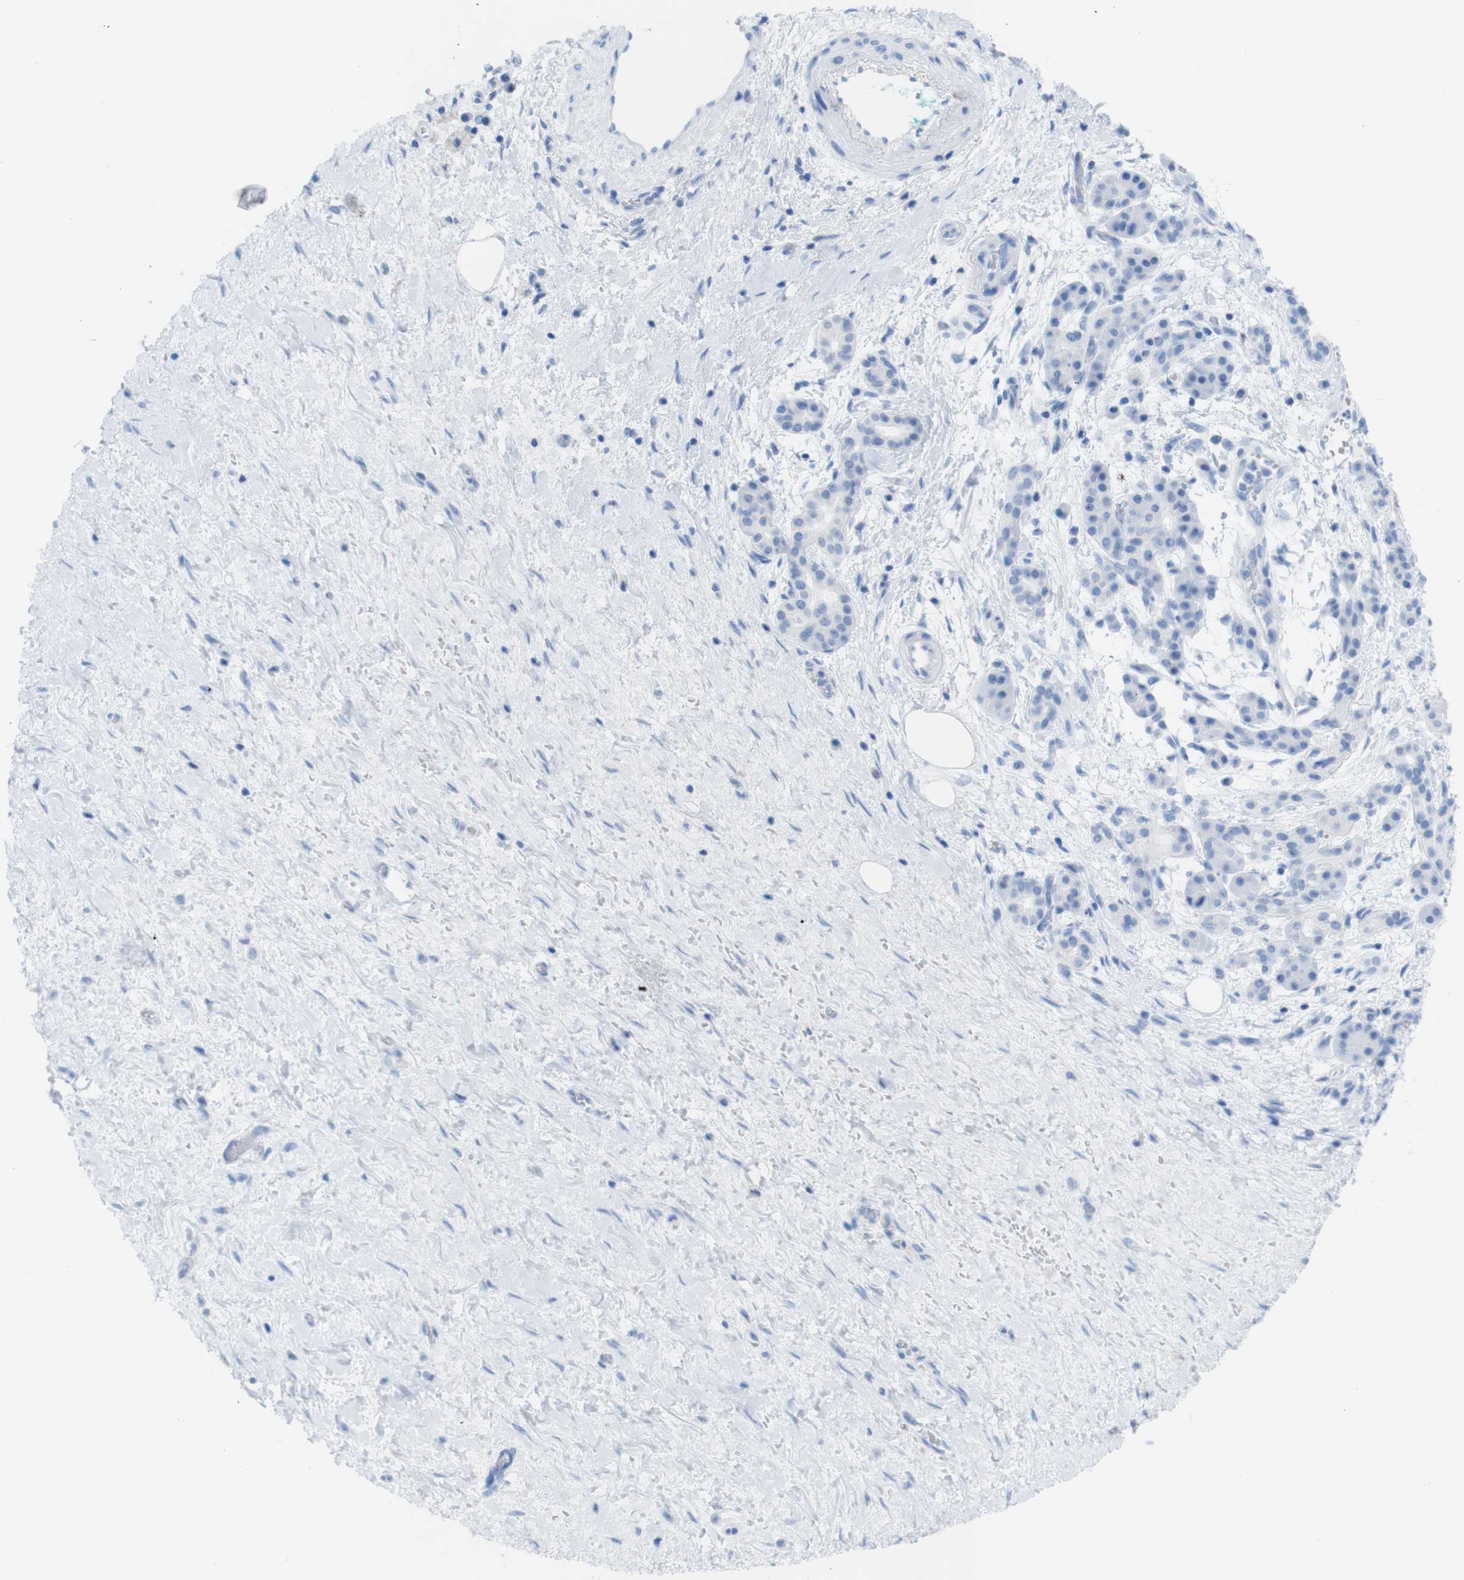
{"staining": {"intensity": "negative", "quantity": "none", "location": "none"}, "tissue": "pancreatic cancer", "cell_type": "Tumor cells", "image_type": "cancer", "snomed": [{"axis": "morphology", "description": "Adenocarcinoma, NOS"}, {"axis": "topography", "description": "Pancreas"}], "caption": "Immunohistochemistry (IHC) micrograph of neoplastic tissue: adenocarcinoma (pancreatic) stained with DAB reveals no significant protein staining in tumor cells.", "gene": "MYH7", "patient": {"sex": "female", "age": 70}}